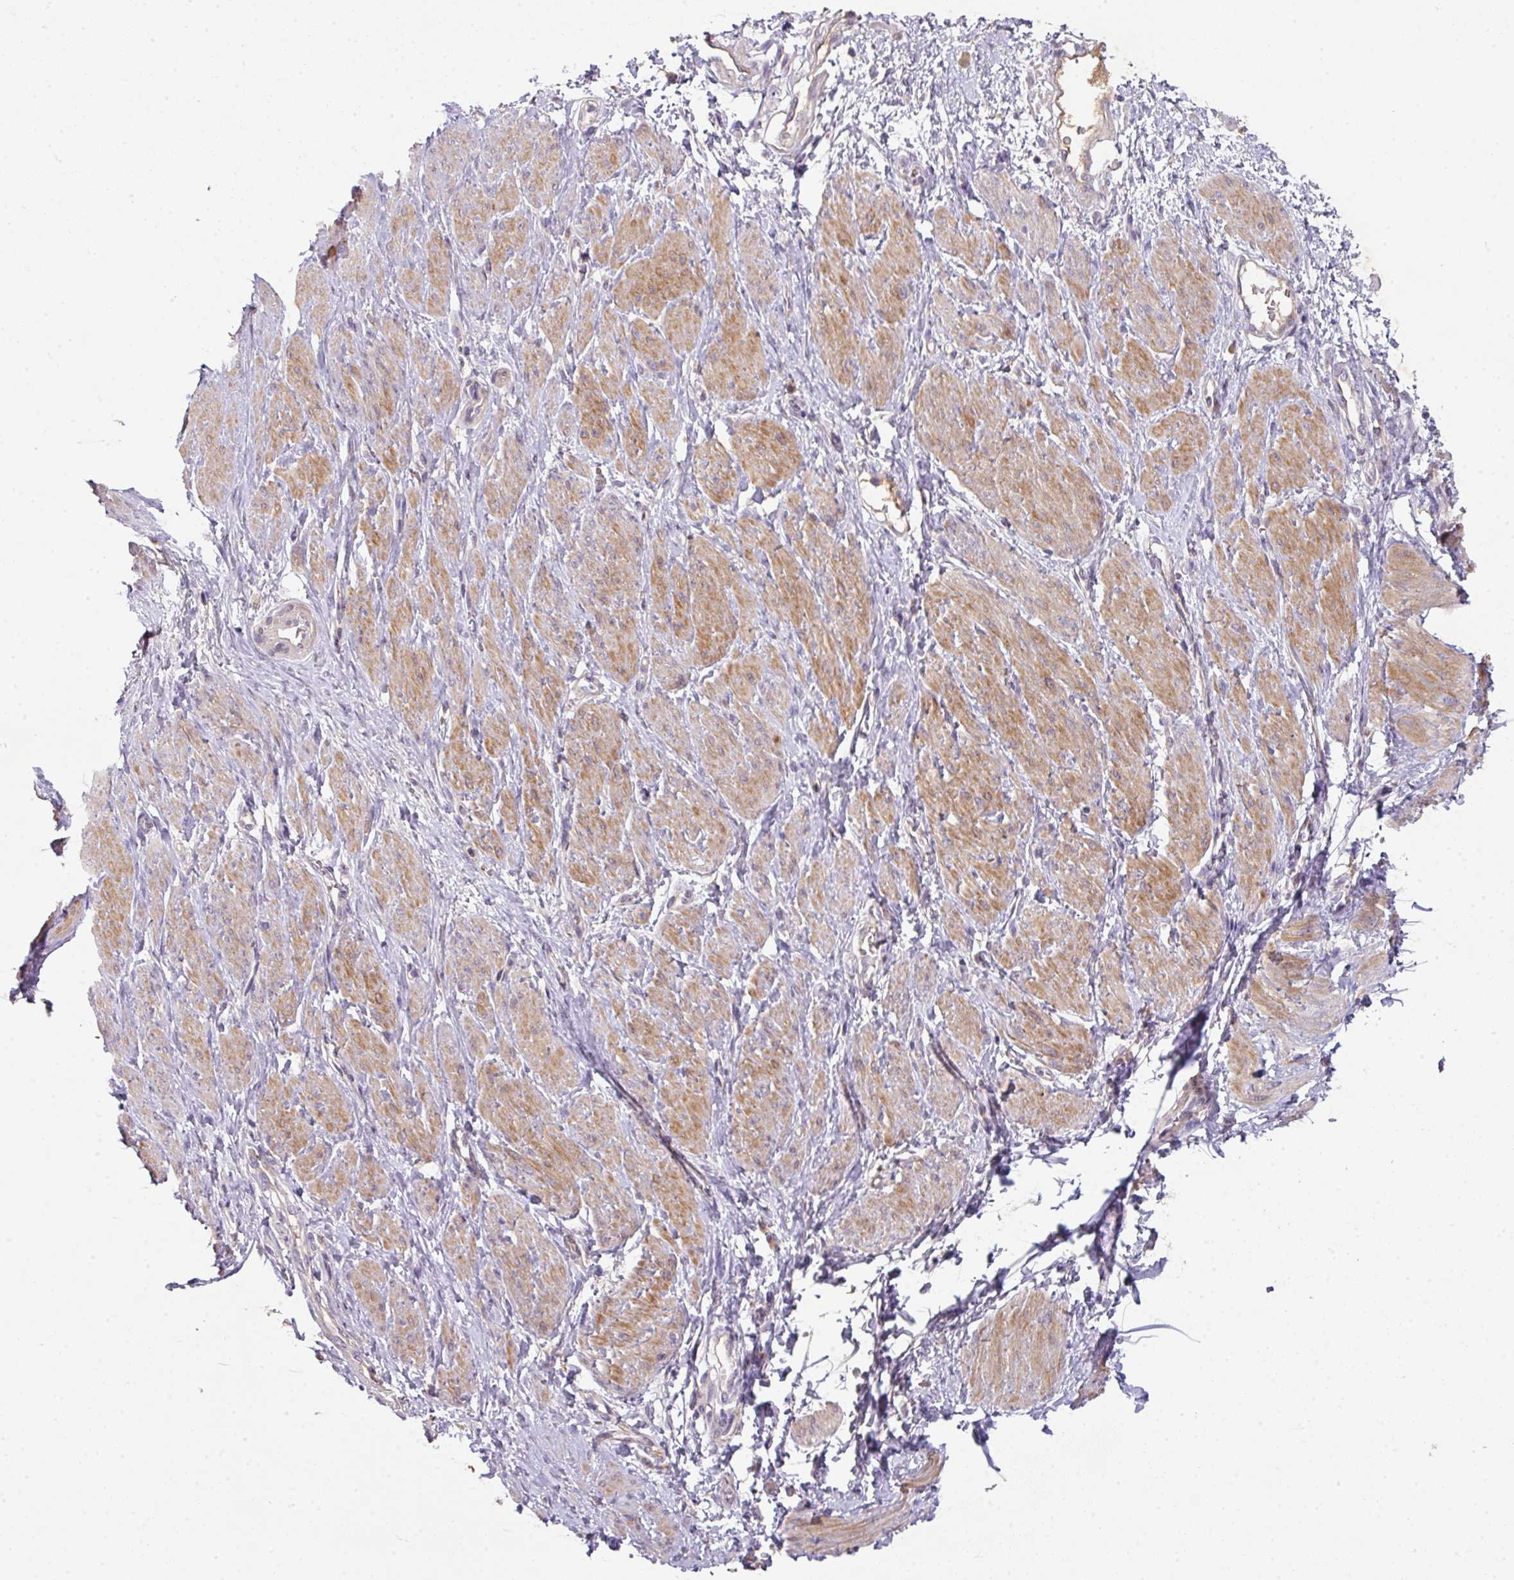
{"staining": {"intensity": "moderate", "quantity": "25%-75%", "location": "cytoplasmic/membranous"}, "tissue": "smooth muscle", "cell_type": "Smooth muscle cells", "image_type": "normal", "snomed": [{"axis": "morphology", "description": "Normal tissue, NOS"}, {"axis": "topography", "description": "Smooth muscle"}, {"axis": "topography", "description": "Uterus"}], "caption": "Smooth muscle was stained to show a protein in brown. There is medium levels of moderate cytoplasmic/membranous positivity in approximately 25%-75% of smooth muscle cells. (Brightfield microscopy of DAB IHC at high magnification).", "gene": "ZNF266", "patient": {"sex": "female", "age": 39}}